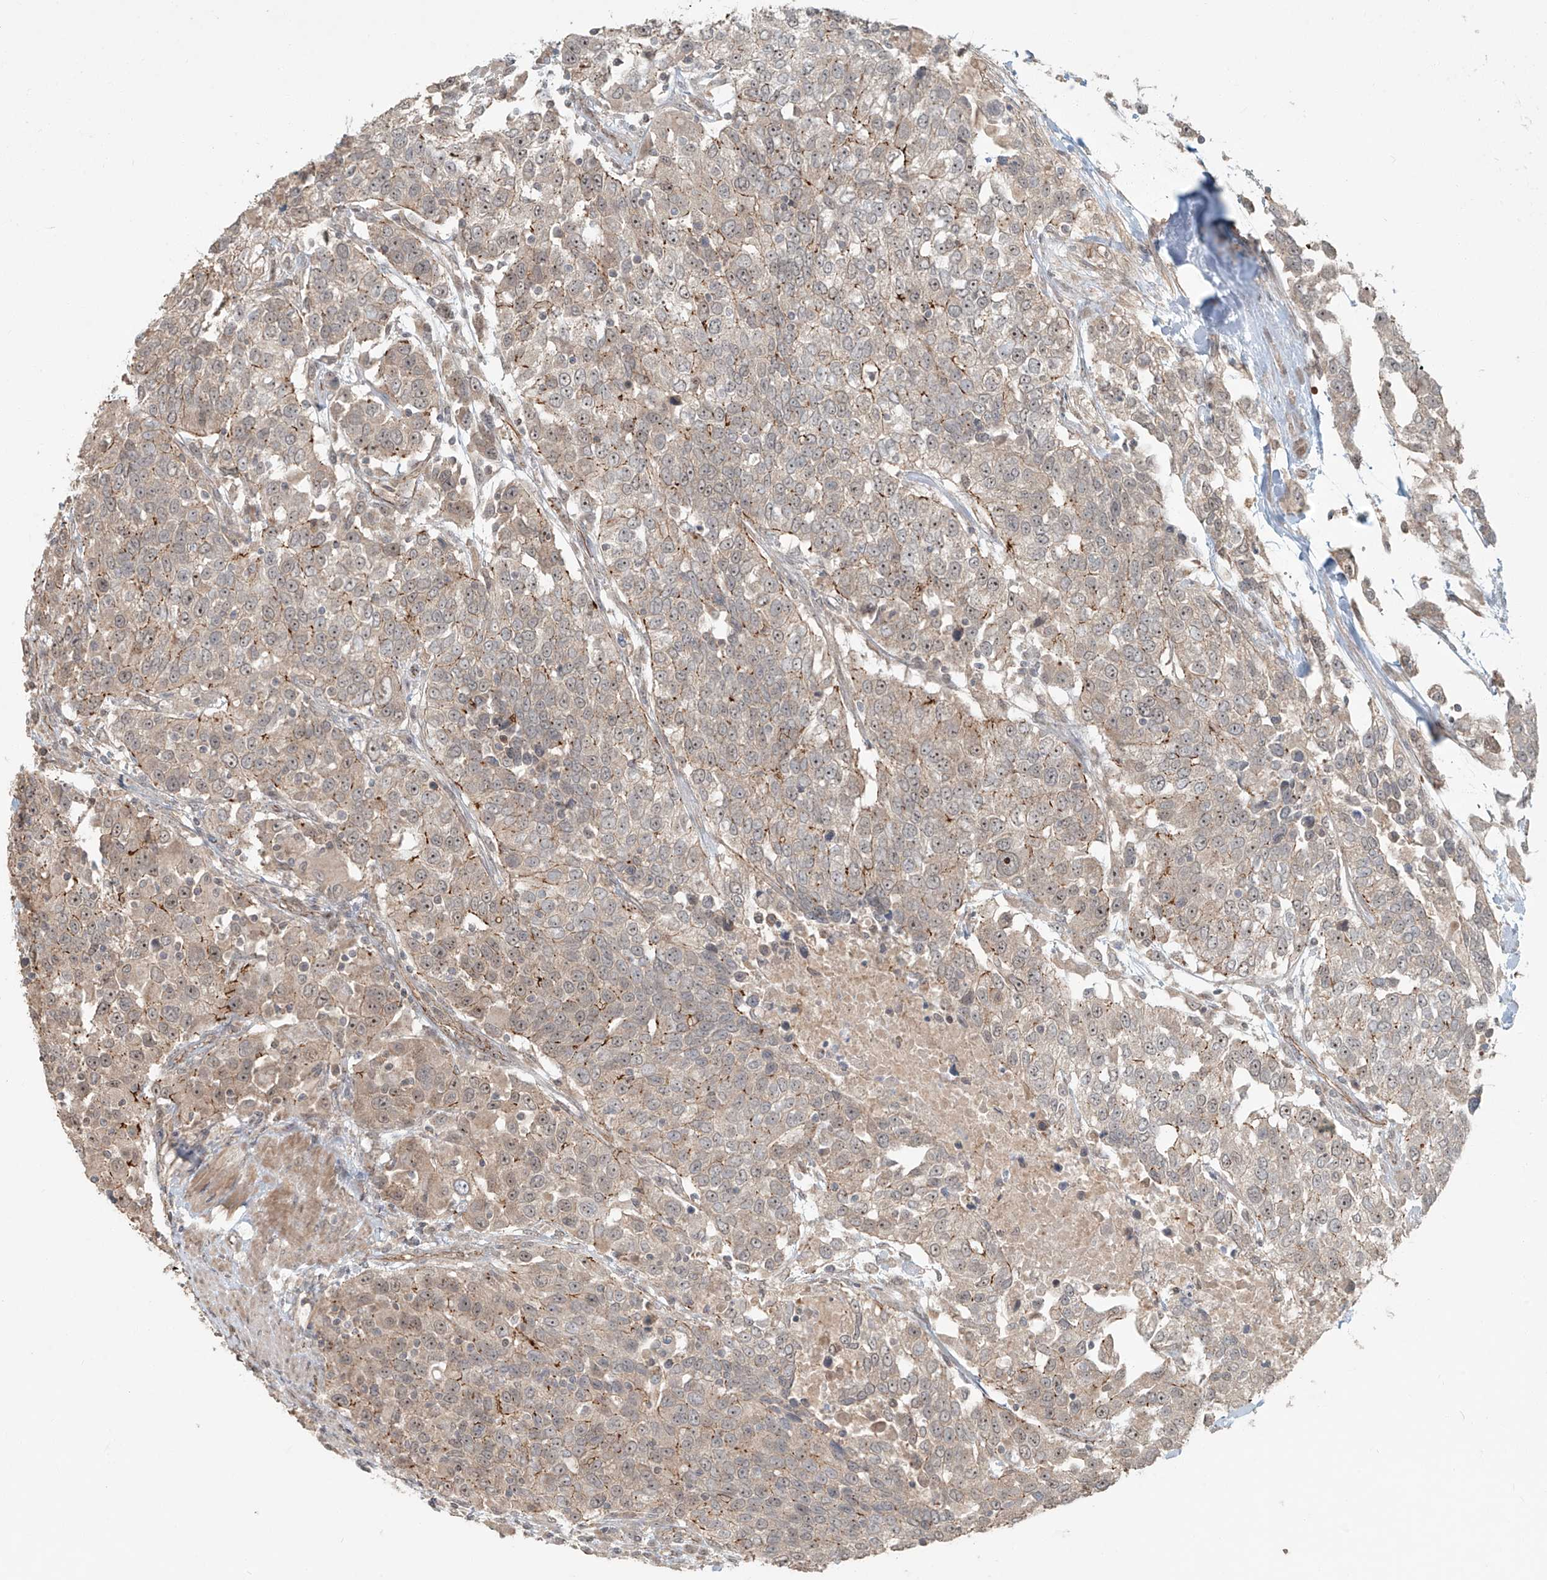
{"staining": {"intensity": "weak", "quantity": ">75%", "location": "cytoplasmic/membranous,nuclear"}, "tissue": "urothelial cancer", "cell_type": "Tumor cells", "image_type": "cancer", "snomed": [{"axis": "morphology", "description": "Urothelial carcinoma, High grade"}, {"axis": "topography", "description": "Urinary bladder"}], "caption": "Weak cytoplasmic/membranous and nuclear staining for a protein is identified in approximately >75% of tumor cells of high-grade urothelial carcinoma using IHC.", "gene": "ZNF16", "patient": {"sex": "female", "age": 80}}